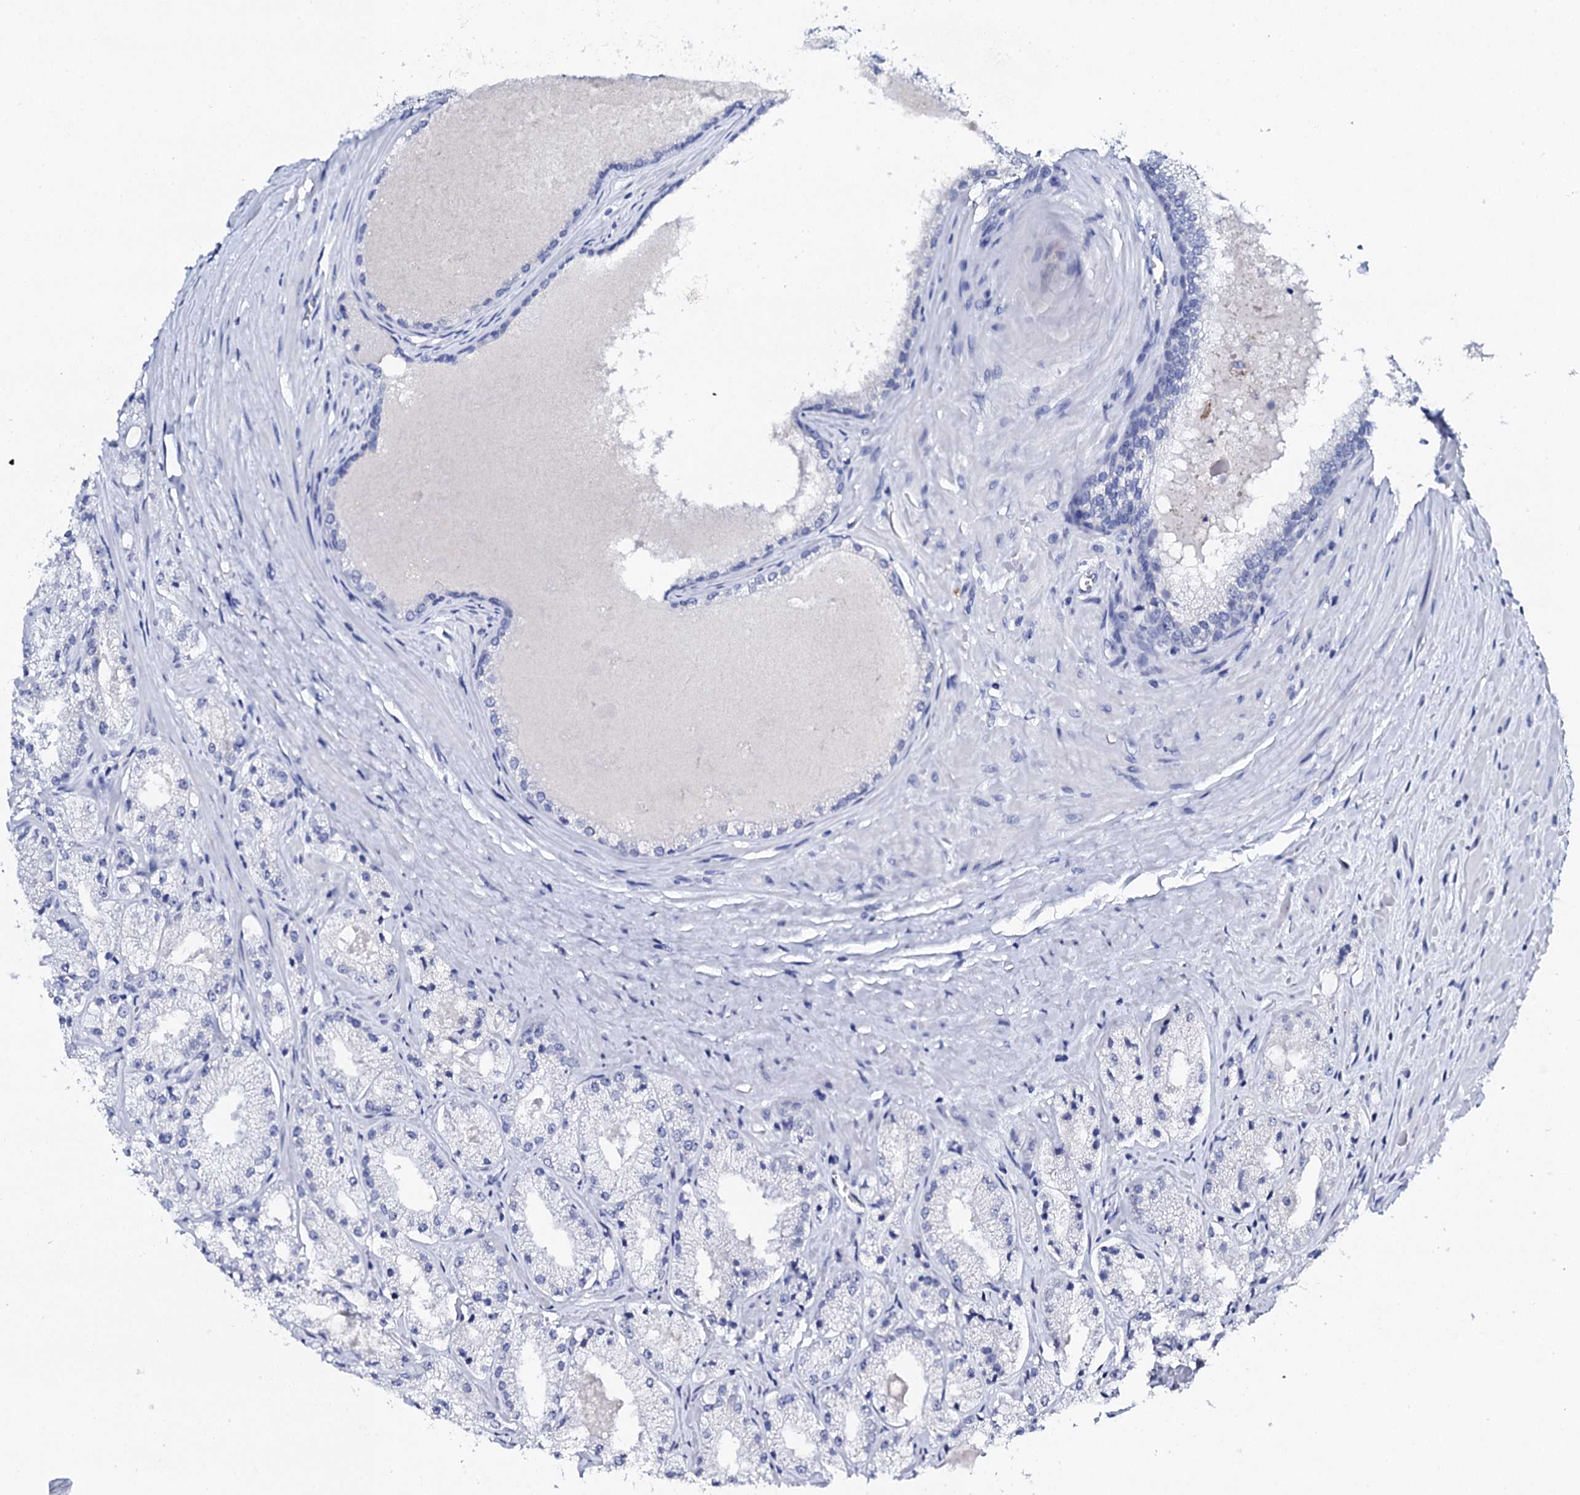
{"staining": {"intensity": "negative", "quantity": "none", "location": "none"}, "tissue": "prostate cancer", "cell_type": "Tumor cells", "image_type": "cancer", "snomed": [{"axis": "morphology", "description": "Adenocarcinoma, Low grade"}, {"axis": "topography", "description": "Prostate"}], "caption": "This is an immunohistochemistry photomicrograph of human prostate cancer (low-grade adenocarcinoma). There is no expression in tumor cells.", "gene": "FBXL16", "patient": {"sex": "male", "age": 69}}